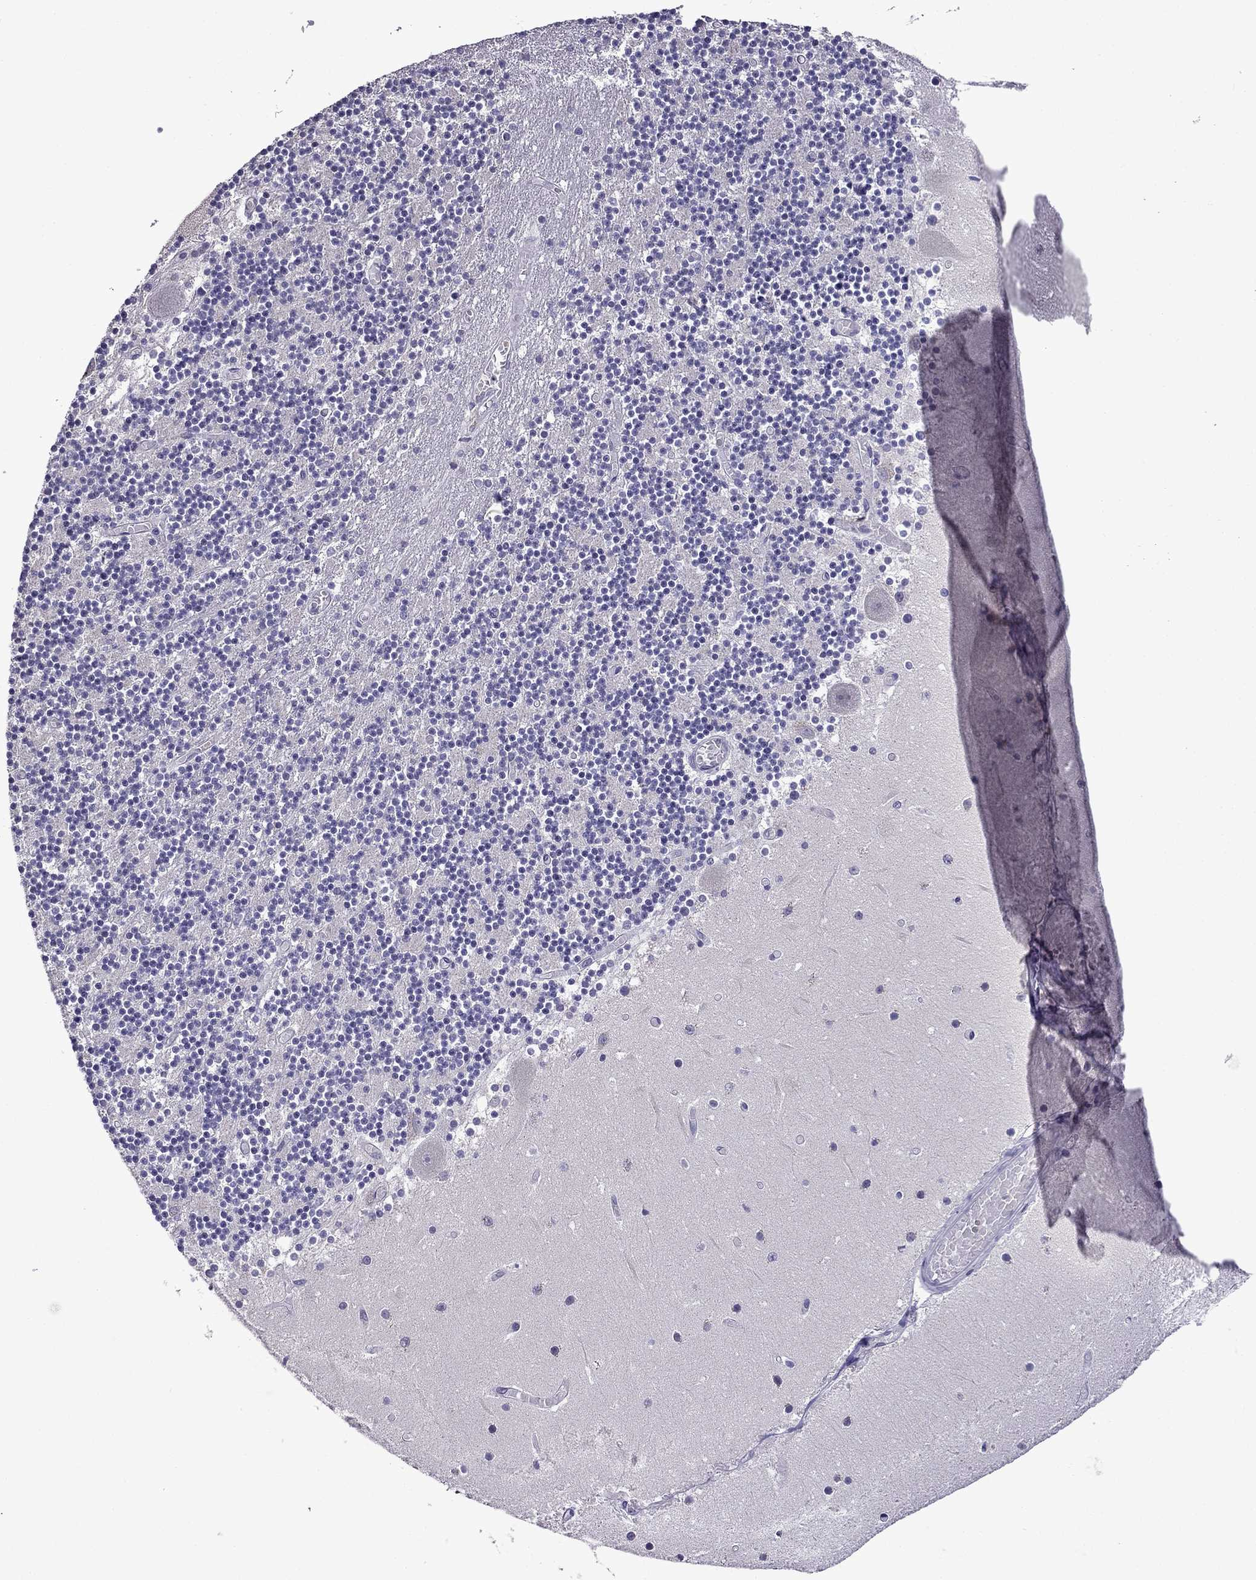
{"staining": {"intensity": "negative", "quantity": "none", "location": "none"}, "tissue": "cerebellum", "cell_type": "Cells in granular layer", "image_type": "normal", "snomed": [{"axis": "morphology", "description": "Normal tissue, NOS"}, {"axis": "topography", "description": "Cerebellum"}], "caption": "Image shows no protein expression in cells in granular layer of normal cerebellum. (IHC, brightfield microscopy, high magnification).", "gene": "TTN", "patient": {"sex": "female", "age": 28}}